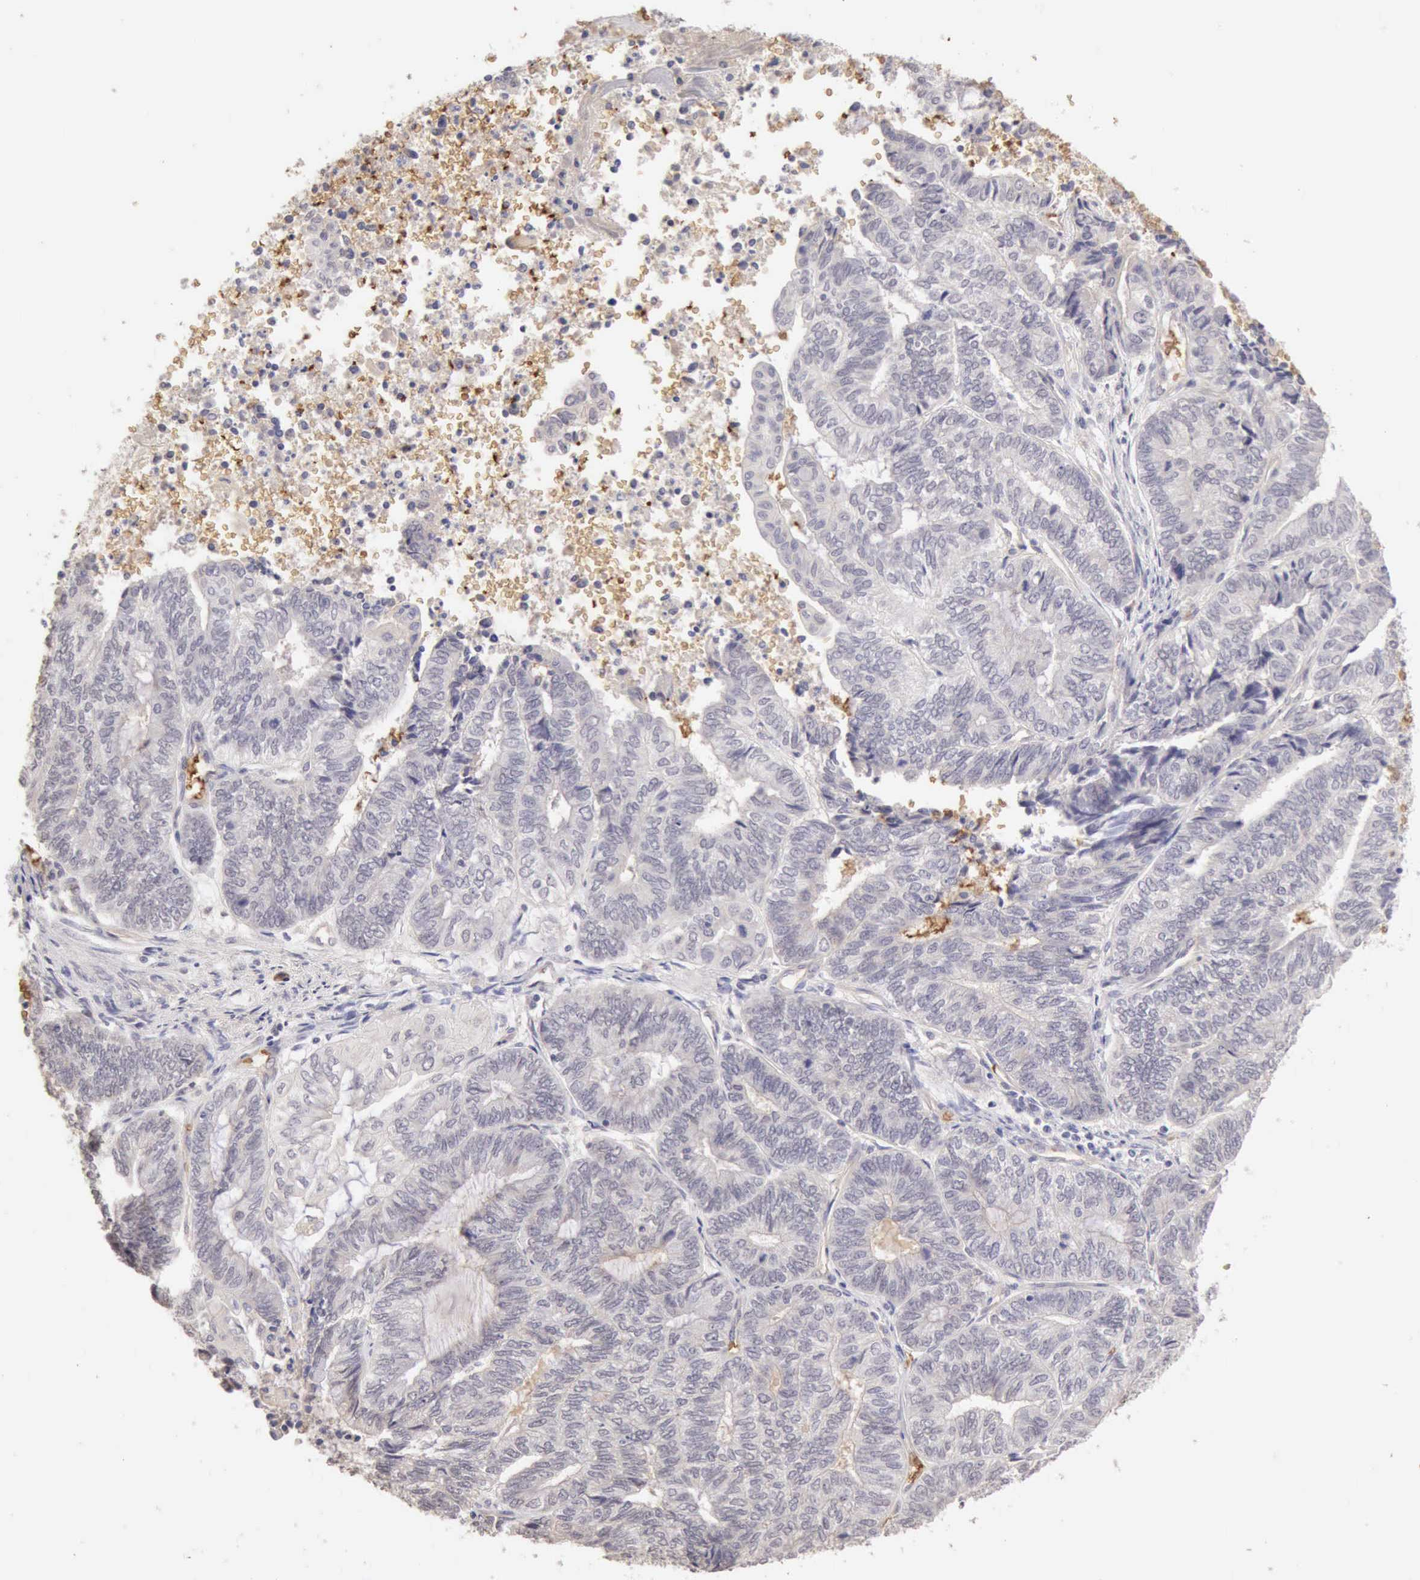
{"staining": {"intensity": "negative", "quantity": "none", "location": "none"}, "tissue": "endometrial cancer", "cell_type": "Tumor cells", "image_type": "cancer", "snomed": [{"axis": "morphology", "description": "Adenocarcinoma, NOS"}, {"axis": "topography", "description": "Uterus"}, {"axis": "topography", "description": "Endometrium"}], "caption": "Histopathology image shows no significant protein staining in tumor cells of adenocarcinoma (endometrial).", "gene": "CFI", "patient": {"sex": "female", "age": 70}}